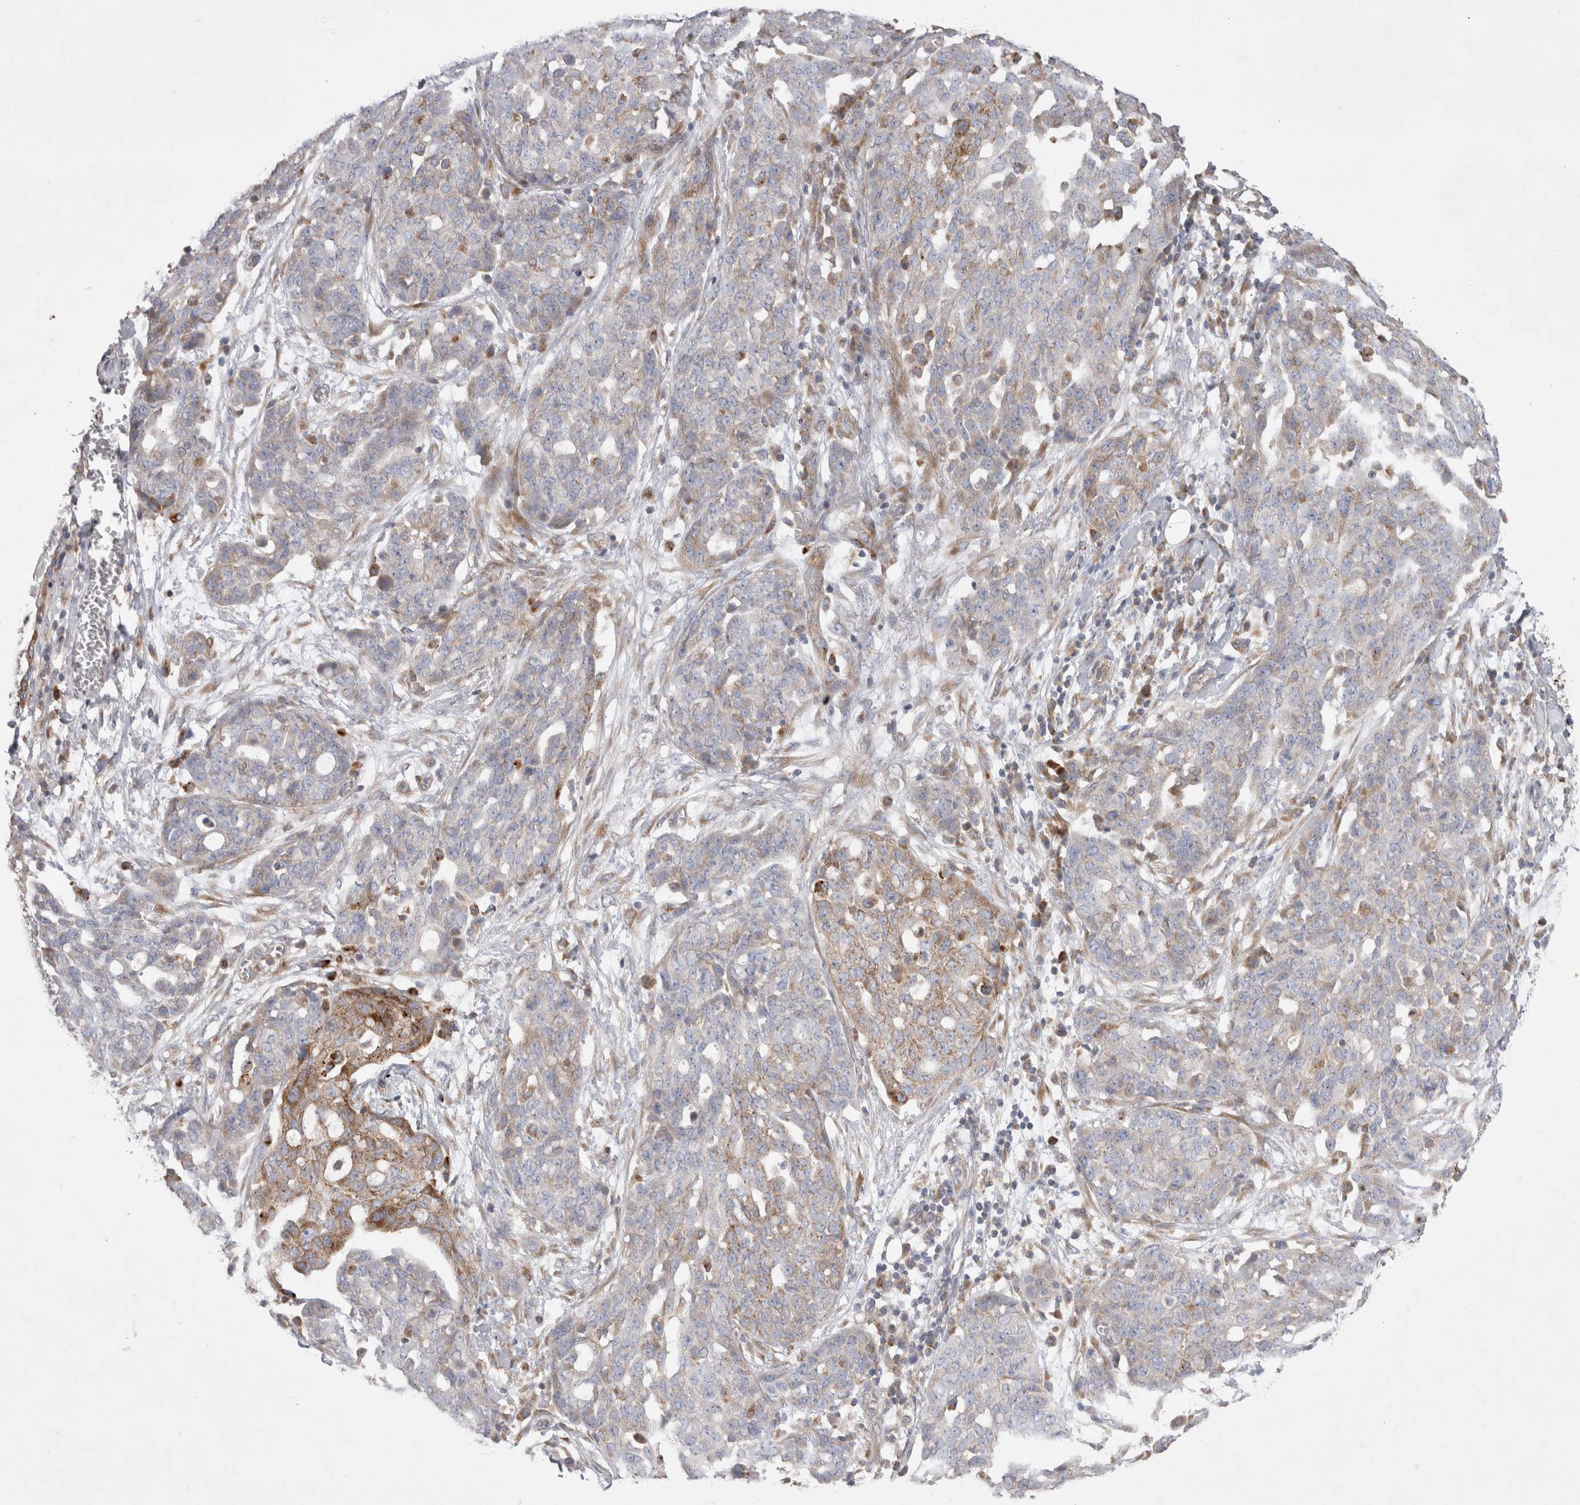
{"staining": {"intensity": "moderate", "quantity": "<25%", "location": "cytoplasmic/membranous"}, "tissue": "ovarian cancer", "cell_type": "Tumor cells", "image_type": "cancer", "snomed": [{"axis": "morphology", "description": "Cystadenocarcinoma, serous, NOS"}, {"axis": "topography", "description": "Soft tissue"}, {"axis": "topography", "description": "Ovary"}], "caption": "Protein expression by IHC shows moderate cytoplasmic/membranous staining in about <25% of tumor cells in serous cystadenocarcinoma (ovarian).", "gene": "TBC1D16", "patient": {"sex": "female", "age": 57}}